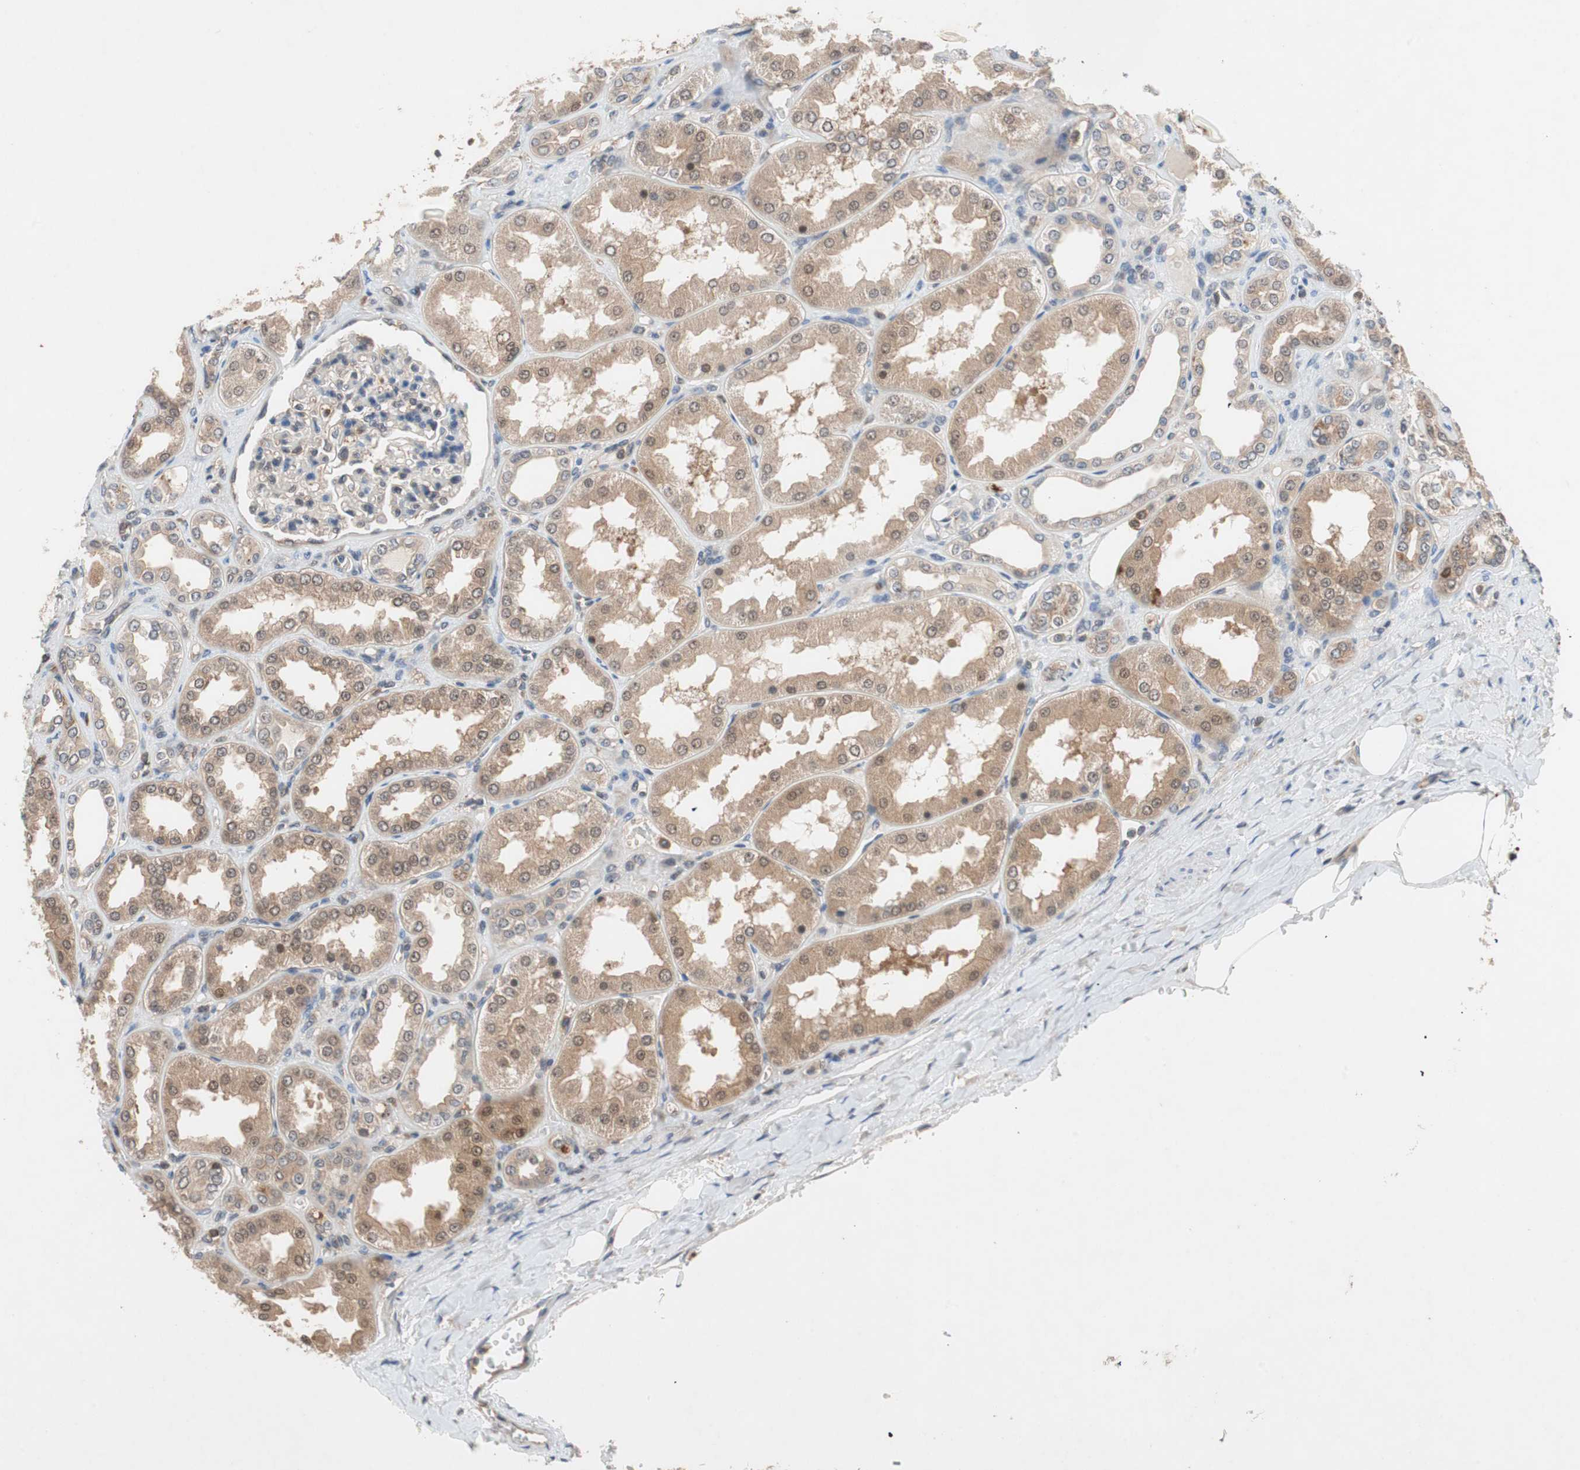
{"staining": {"intensity": "weak", "quantity": ">75%", "location": "cytoplasmic/membranous"}, "tissue": "kidney", "cell_type": "Cells in glomeruli", "image_type": "normal", "snomed": [{"axis": "morphology", "description": "Normal tissue, NOS"}, {"axis": "topography", "description": "Kidney"}], "caption": "Immunohistochemical staining of unremarkable kidney shows >75% levels of weak cytoplasmic/membranous protein expression in about >75% of cells in glomeruli.", "gene": "GALT", "patient": {"sex": "female", "age": 56}}